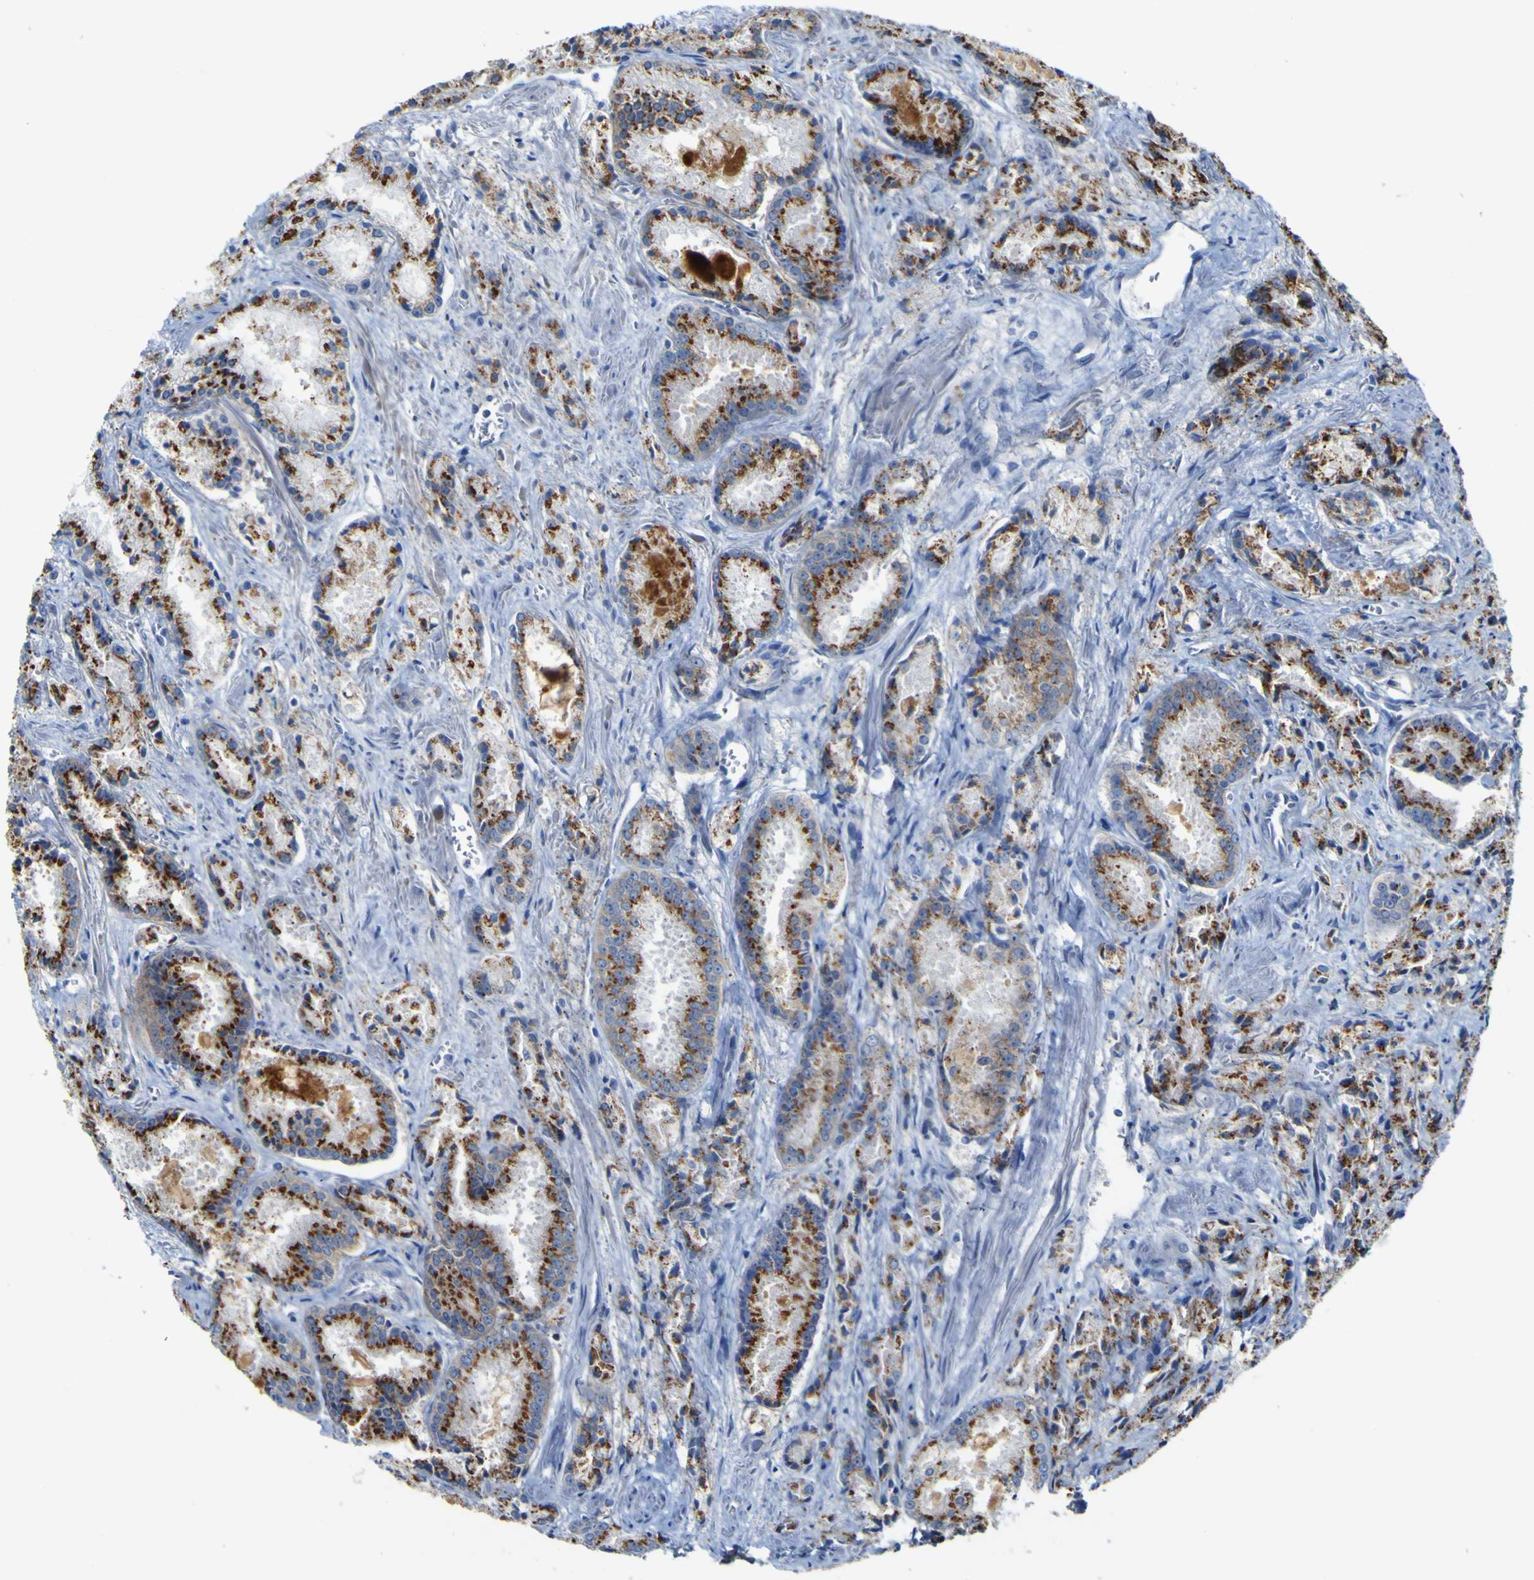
{"staining": {"intensity": "moderate", "quantity": ">75%", "location": "cytoplasmic/membranous"}, "tissue": "prostate cancer", "cell_type": "Tumor cells", "image_type": "cancer", "snomed": [{"axis": "morphology", "description": "Adenocarcinoma, Low grade"}, {"axis": "topography", "description": "Prostate"}], "caption": "Tumor cells display medium levels of moderate cytoplasmic/membranous positivity in approximately >75% of cells in adenocarcinoma (low-grade) (prostate). (Brightfield microscopy of DAB IHC at high magnification).", "gene": "PTPRF", "patient": {"sex": "male", "age": 64}}